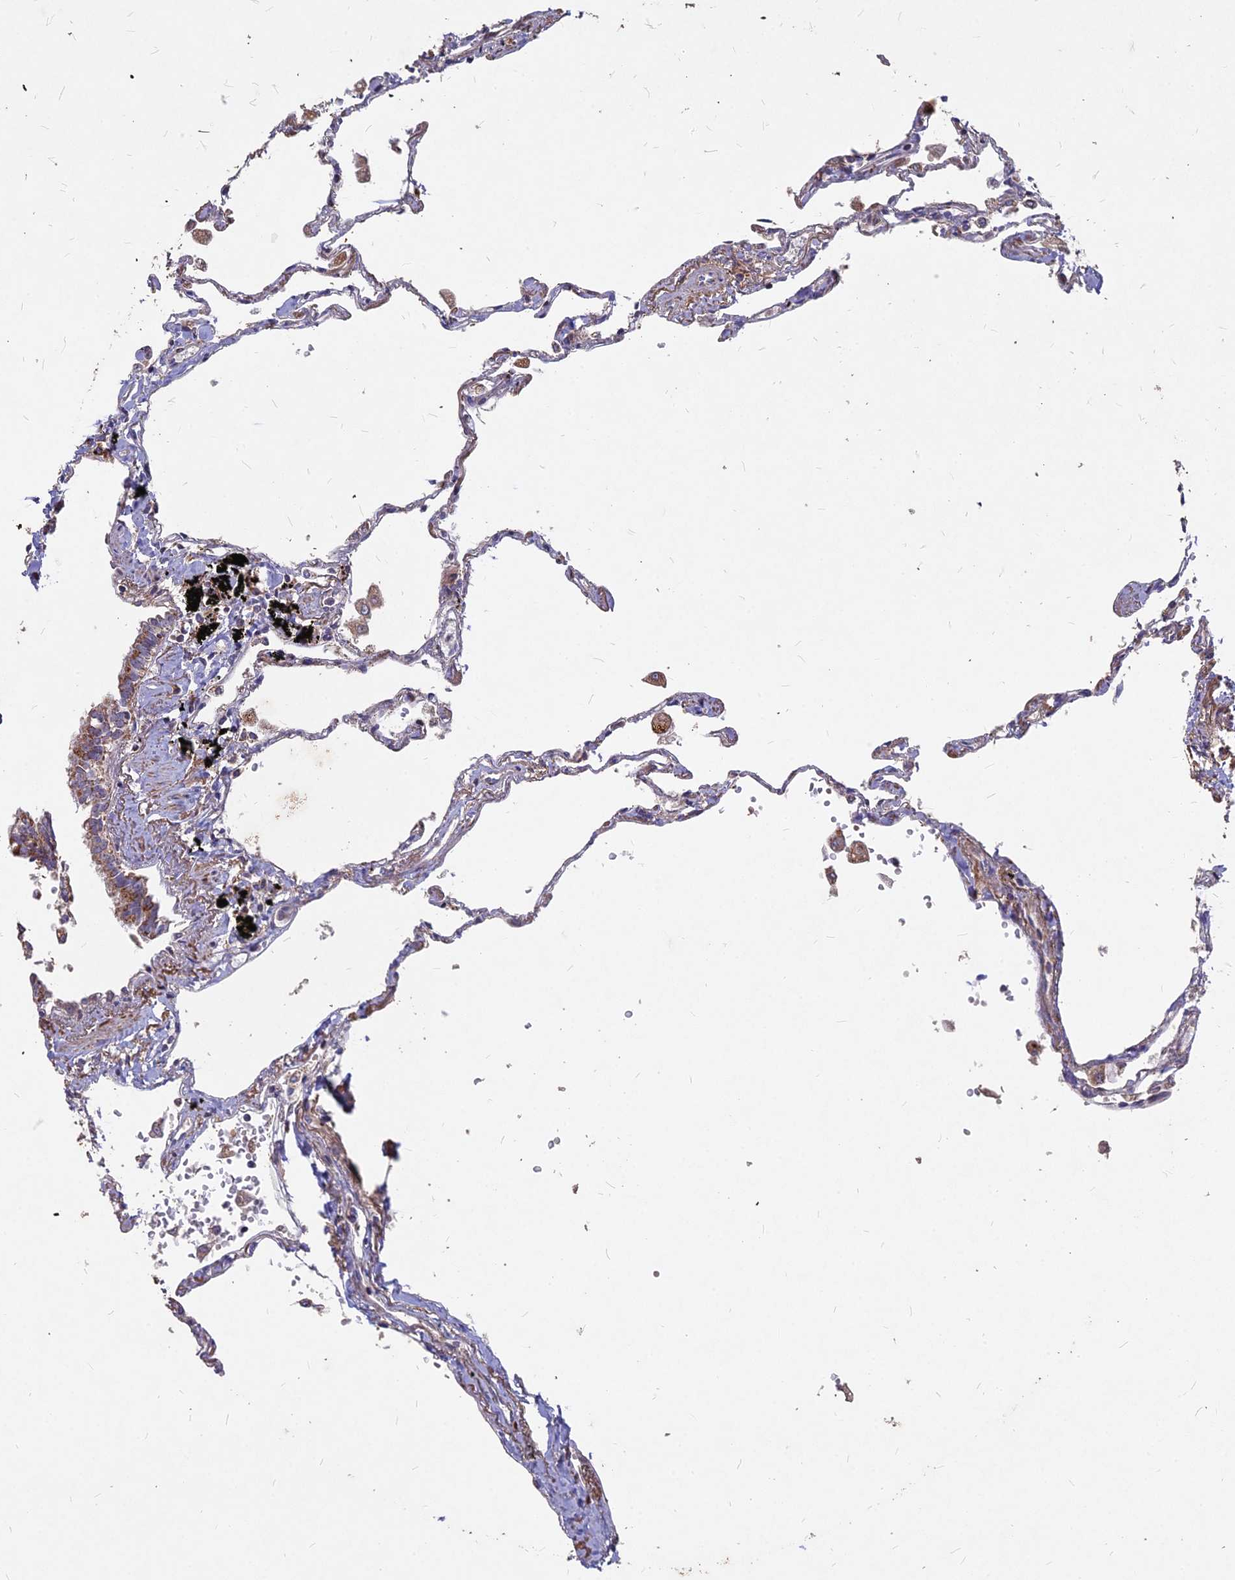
{"staining": {"intensity": "weak", "quantity": ">75%", "location": "cytoplasmic/membranous"}, "tissue": "lung", "cell_type": "Alveolar cells", "image_type": "normal", "snomed": [{"axis": "morphology", "description": "Normal tissue, NOS"}, {"axis": "topography", "description": "Lung"}], "caption": "Immunohistochemistry (IHC) staining of benign lung, which shows low levels of weak cytoplasmic/membranous expression in about >75% of alveolar cells indicating weak cytoplasmic/membranous protein staining. The staining was performed using DAB (brown) for protein detection and nuclei were counterstained in hematoxylin (blue).", "gene": "COX11", "patient": {"sex": "female", "age": 67}}